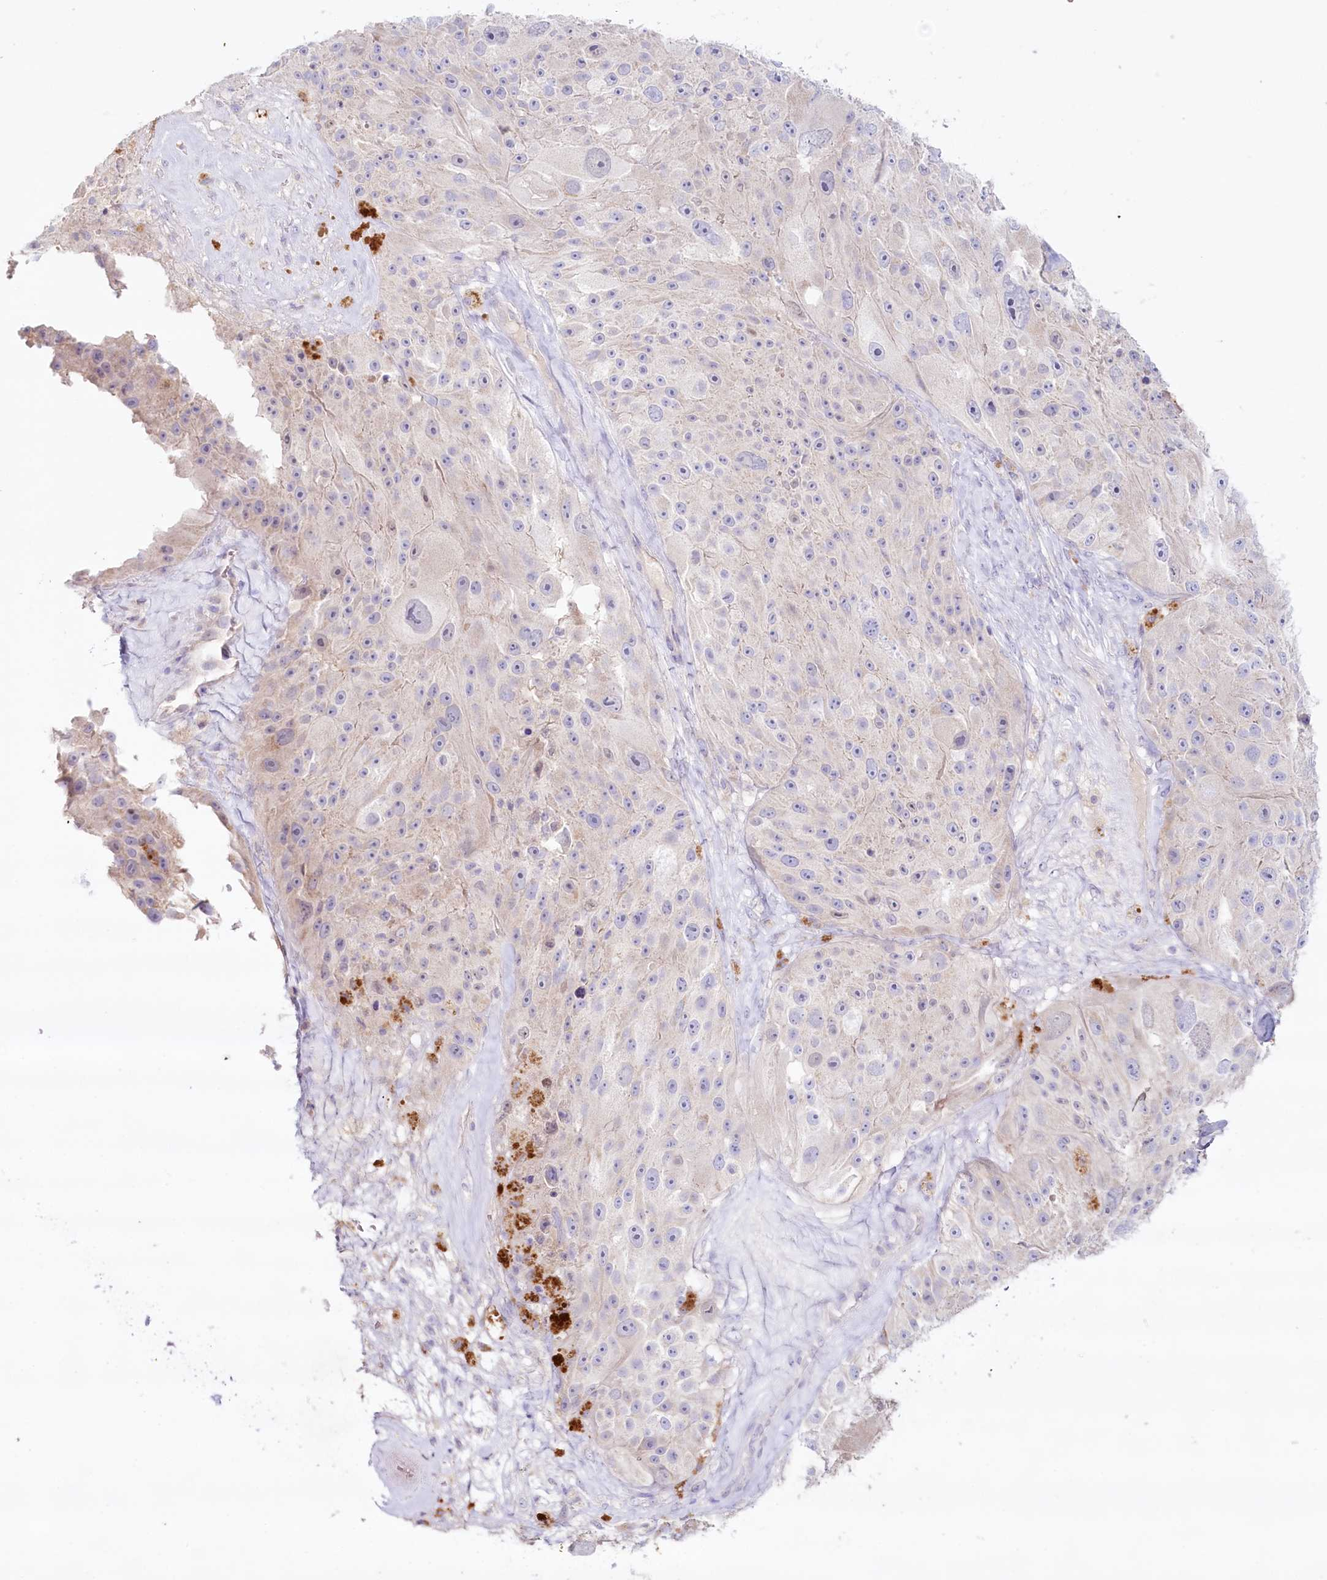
{"staining": {"intensity": "weak", "quantity": "<25%", "location": "cytoplasmic/membranous"}, "tissue": "melanoma", "cell_type": "Tumor cells", "image_type": "cancer", "snomed": [{"axis": "morphology", "description": "Malignant melanoma, Metastatic site"}, {"axis": "topography", "description": "Lymph node"}], "caption": "Immunohistochemistry (IHC) histopathology image of human melanoma stained for a protein (brown), which demonstrates no positivity in tumor cells.", "gene": "PSAPL1", "patient": {"sex": "male", "age": 62}}